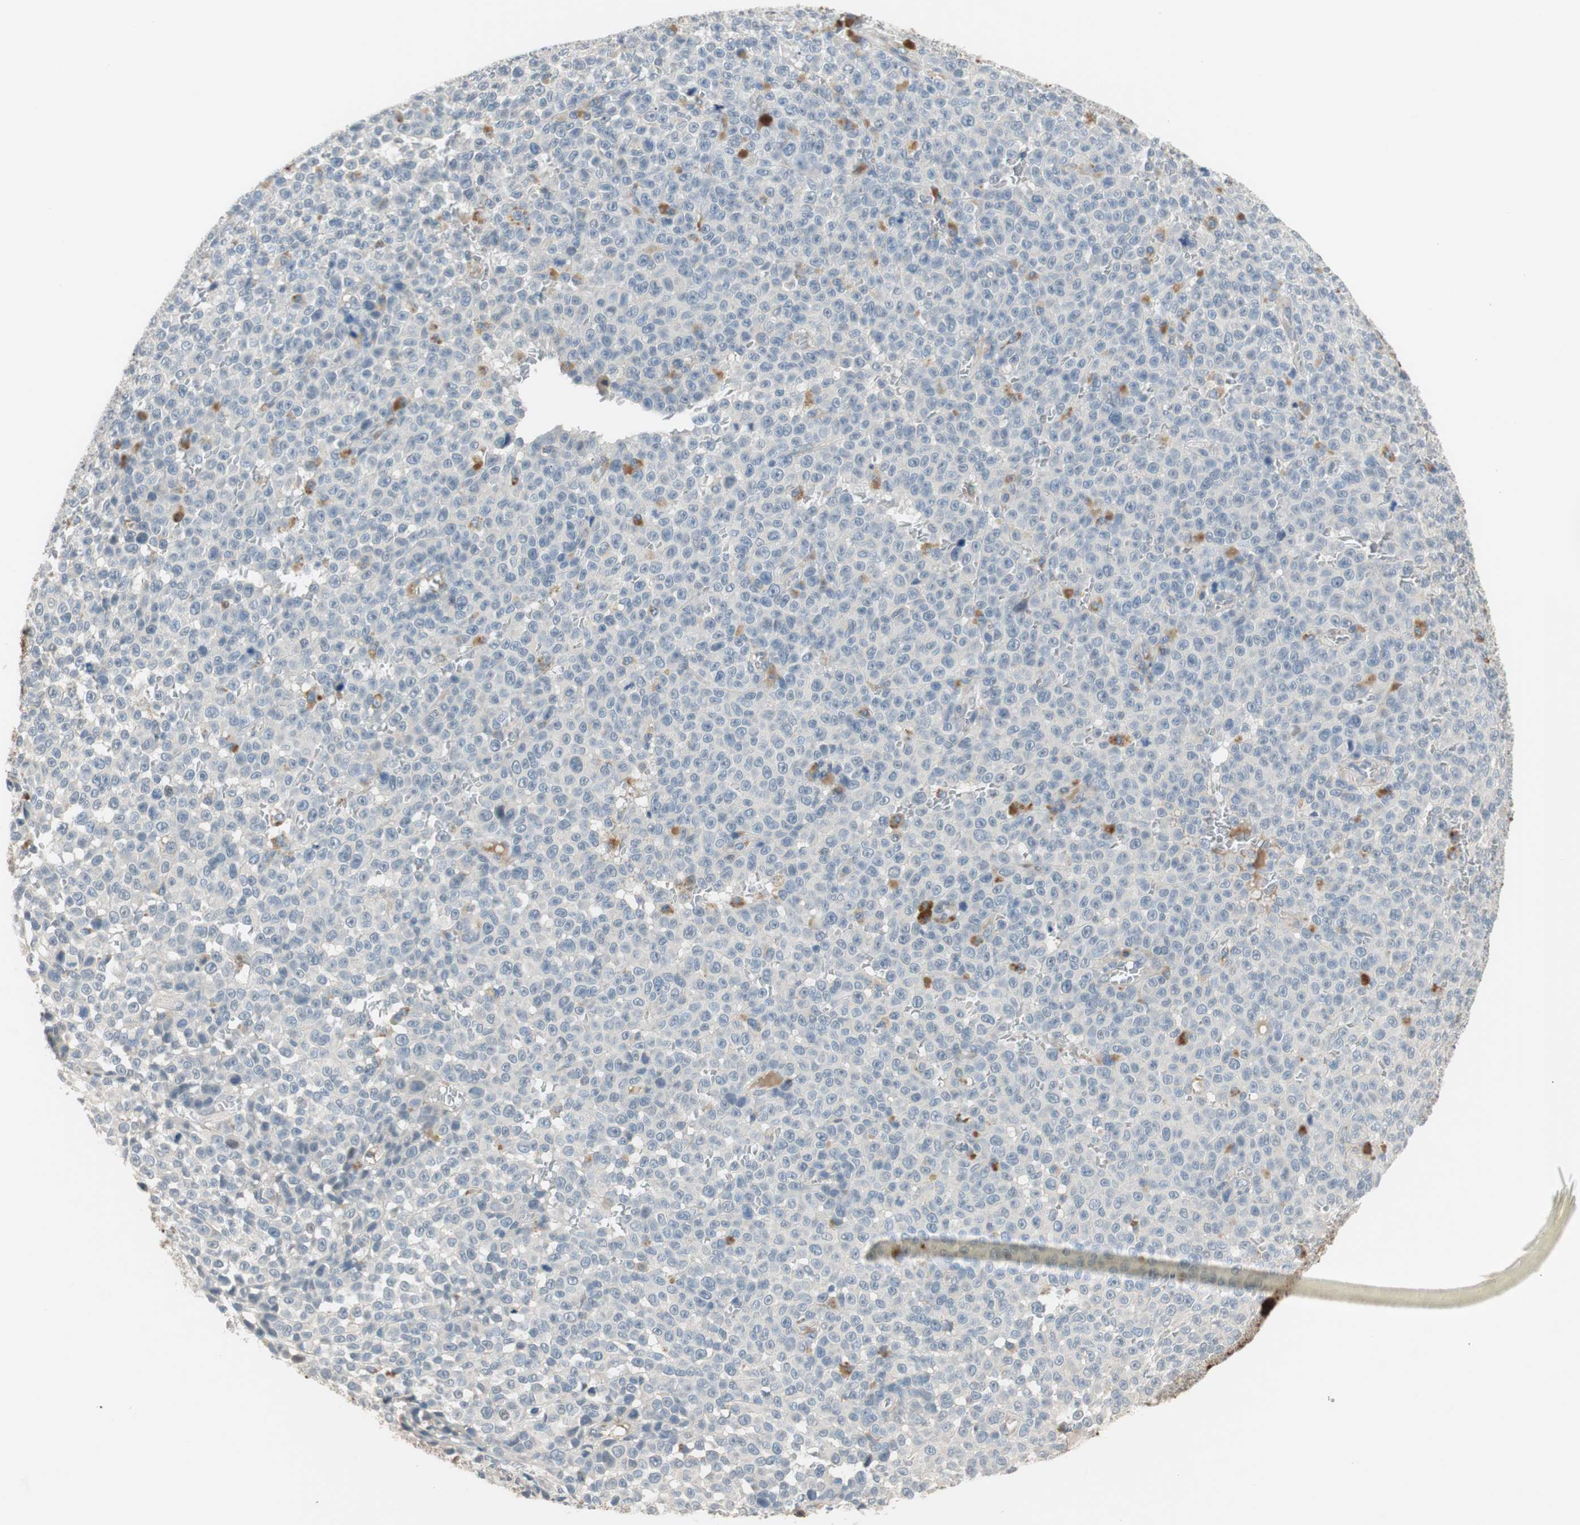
{"staining": {"intensity": "negative", "quantity": "none", "location": "none"}, "tissue": "melanoma", "cell_type": "Tumor cells", "image_type": "cancer", "snomed": [{"axis": "morphology", "description": "Malignant melanoma, NOS"}, {"axis": "topography", "description": "Skin"}], "caption": "This is an immunohistochemistry (IHC) histopathology image of melanoma. There is no positivity in tumor cells.", "gene": "COL12A1", "patient": {"sex": "female", "age": 82}}